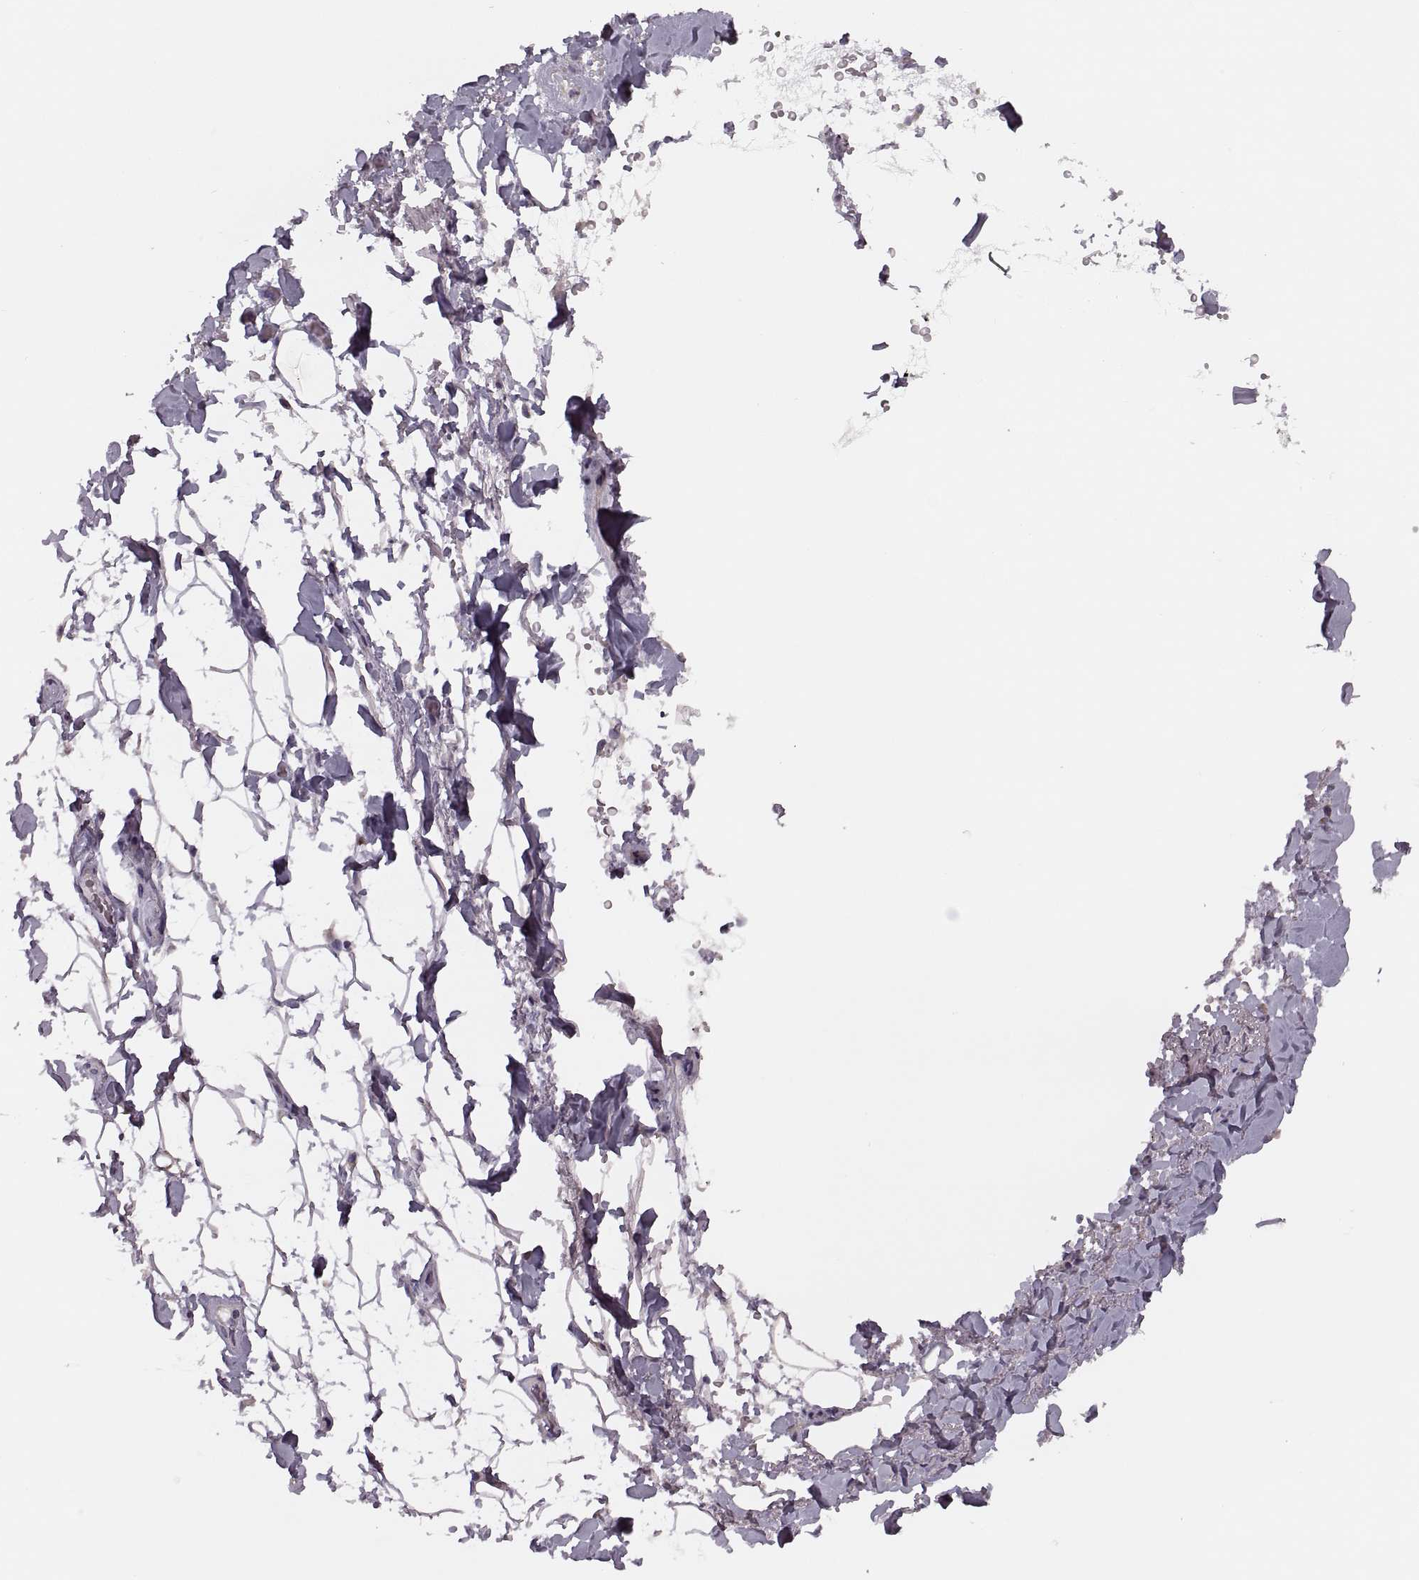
{"staining": {"intensity": "negative", "quantity": "none", "location": "none"}, "tissue": "adipose tissue", "cell_type": "Adipocytes", "image_type": "normal", "snomed": [{"axis": "morphology", "description": "Normal tissue, NOS"}, {"axis": "topography", "description": "Anal"}, {"axis": "topography", "description": "Peripheral nerve tissue"}], "caption": "DAB immunohistochemical staining of benign adipose tissue demonstrates no significant expression in adipocytes.", "gene": "RIPK4", "patient": {"sex": "male", "age": 53}}